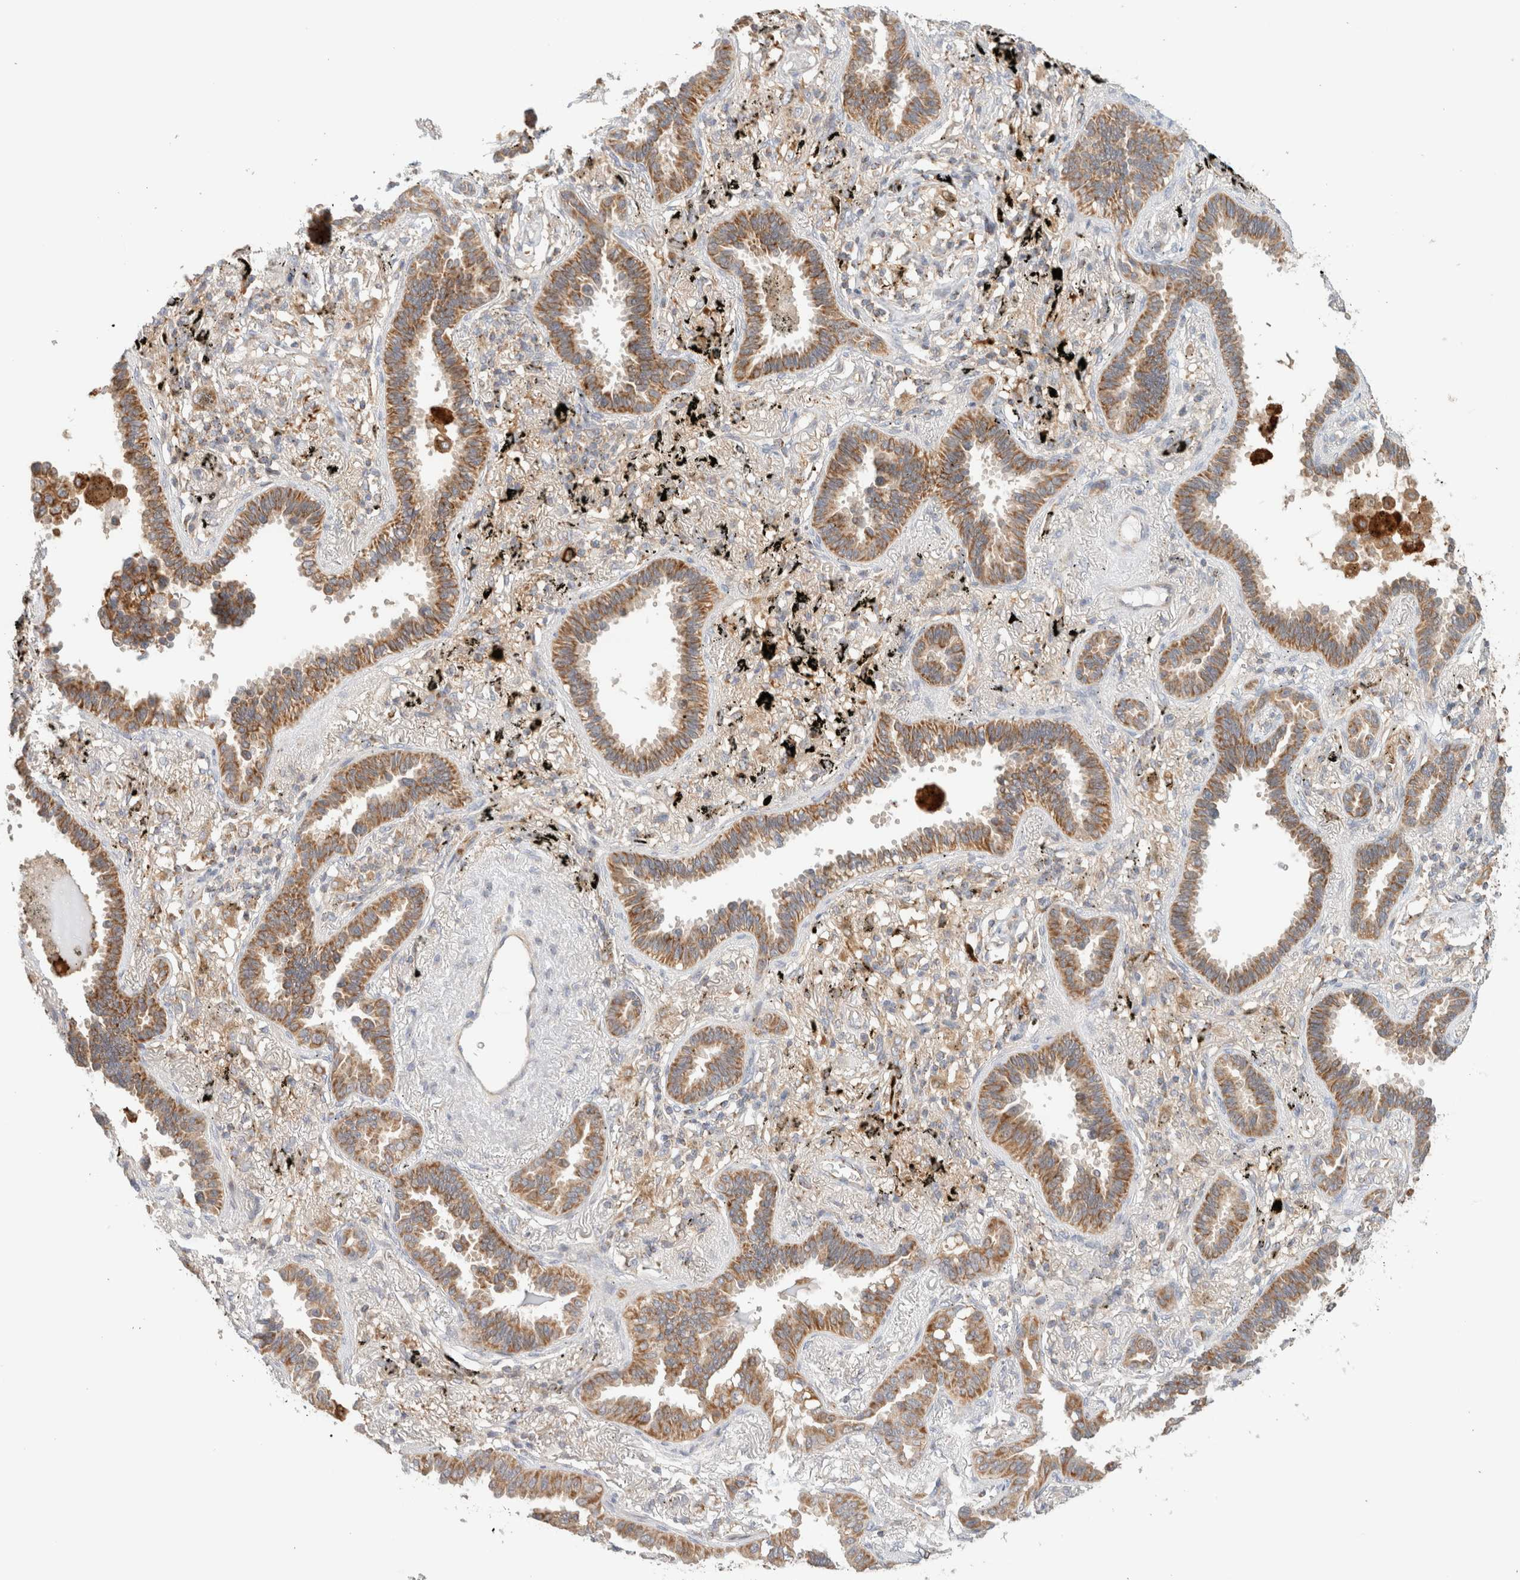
{"staining": {"intensity": "moderate", "quantity": ">75%", "location": "cytoplasmic/membranous"}, "tissue": "lung cancer", "cell_type": "Tumor cells", "image_type": "cancer", "snomed": [{"axis": "morphology", "description": "Adenocarcinoma, NOS"}, {"axis": "topography", "description": "Lung"}], "caption": "Adenocarcinoma (lung) stained for a protein (brown) exhibits moderate cytoplasmic/membranous positive staining in approximately >75% of tumor cells.", "gene": "MRM3", "patient": {"sex": "male", "age": 59}}